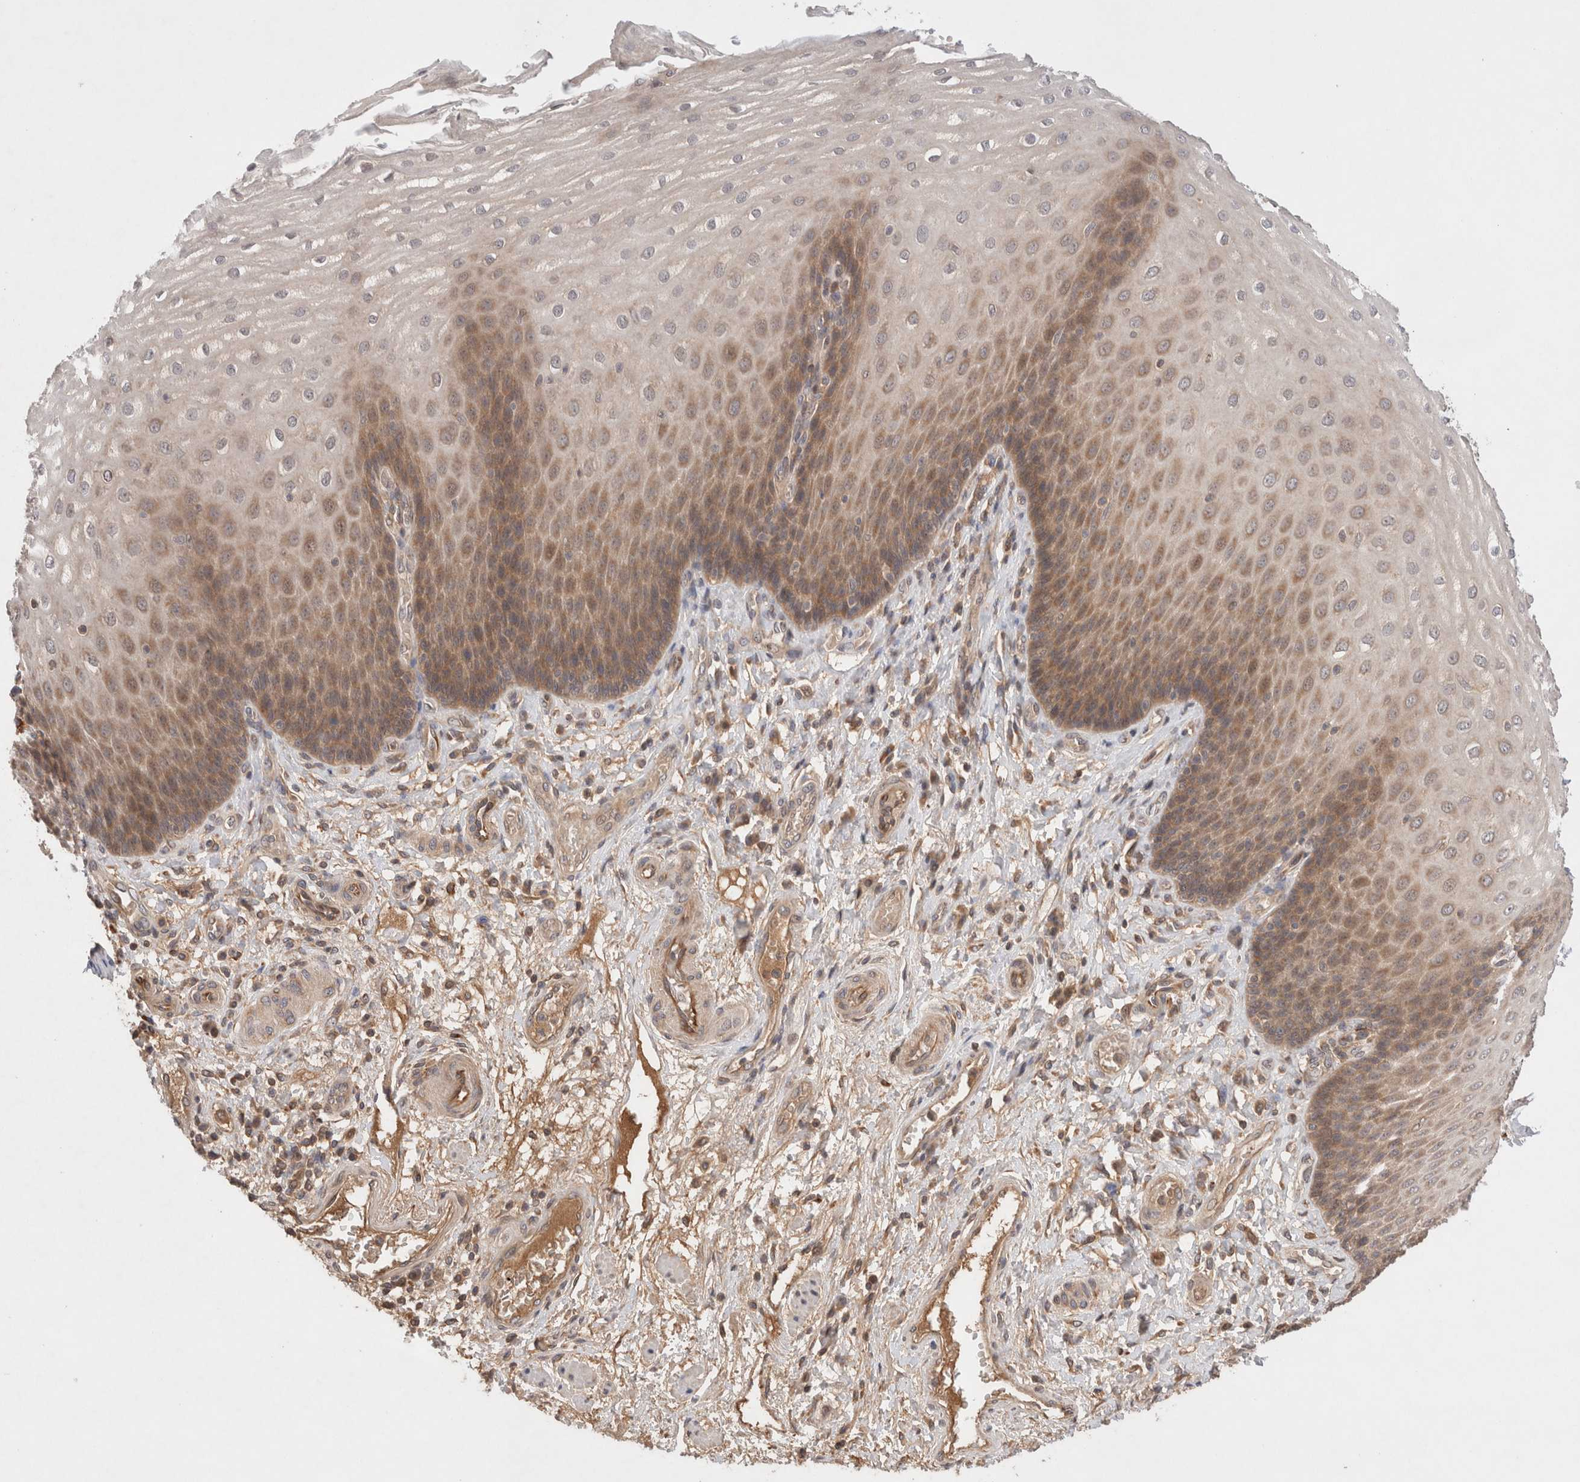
{"staining": {"intensity": "moderate", "quantity": "25%-75%", "location": "cytoplasmic/membranous"}, "tissue": "esophagus", "cell_type": "Squamous epithelial cells", "image_type": "normal", "snomed": [{"axis": "morphology", "description": "Normal tissue, NOS"}, {"axis": "topography", "description": "Esophagus"}], "caption": "IHC photomicrograph of normal human esophagus stained for a protein (brown), which shows medium levels of moderate cytoplasmic/membranous staining in about 25%-75% of squamous epithelial cells.", "gene": "KLHL20", "patient": {"sex": "male", "age": 54}}